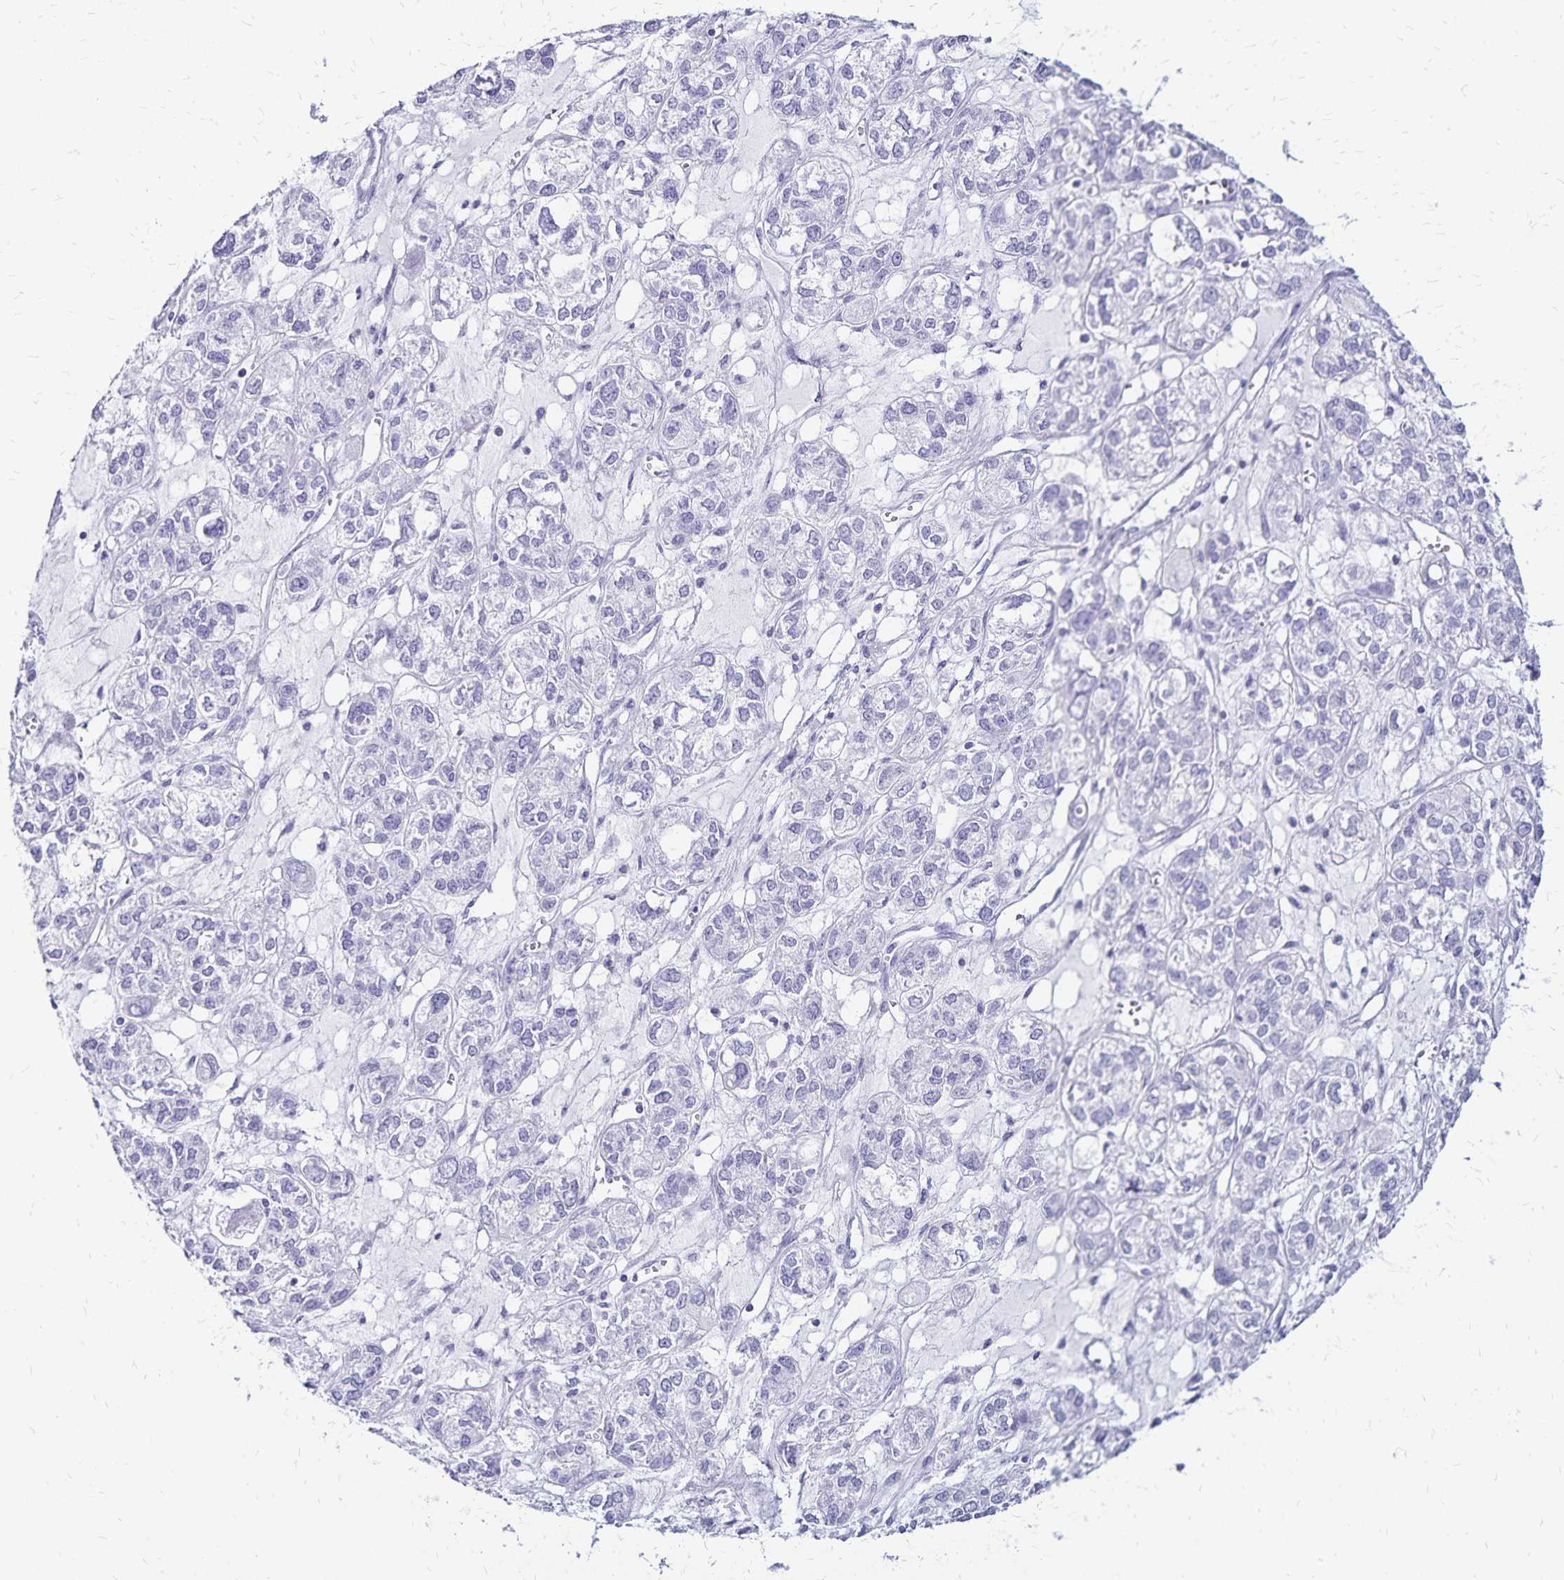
{"staining": {"intensity": "negative", "quantity": "none", "location": "none"}, "tissue": "ovarian cancer", "cell_type": "Tumor cells", "image_type": "cancer", "snomed": [{"axis": "morphology", "description": "Carcinoma, endometroid"}, {"axis": "topography", "description": "Ovary"}], "caption": "This is an IHC micrograph of human ovarian cancer (endometroid carcinoma). There is no positivity in tumor cells.", "gene": "LIN28B", "patient": {"sex": "female", "age": 64}}